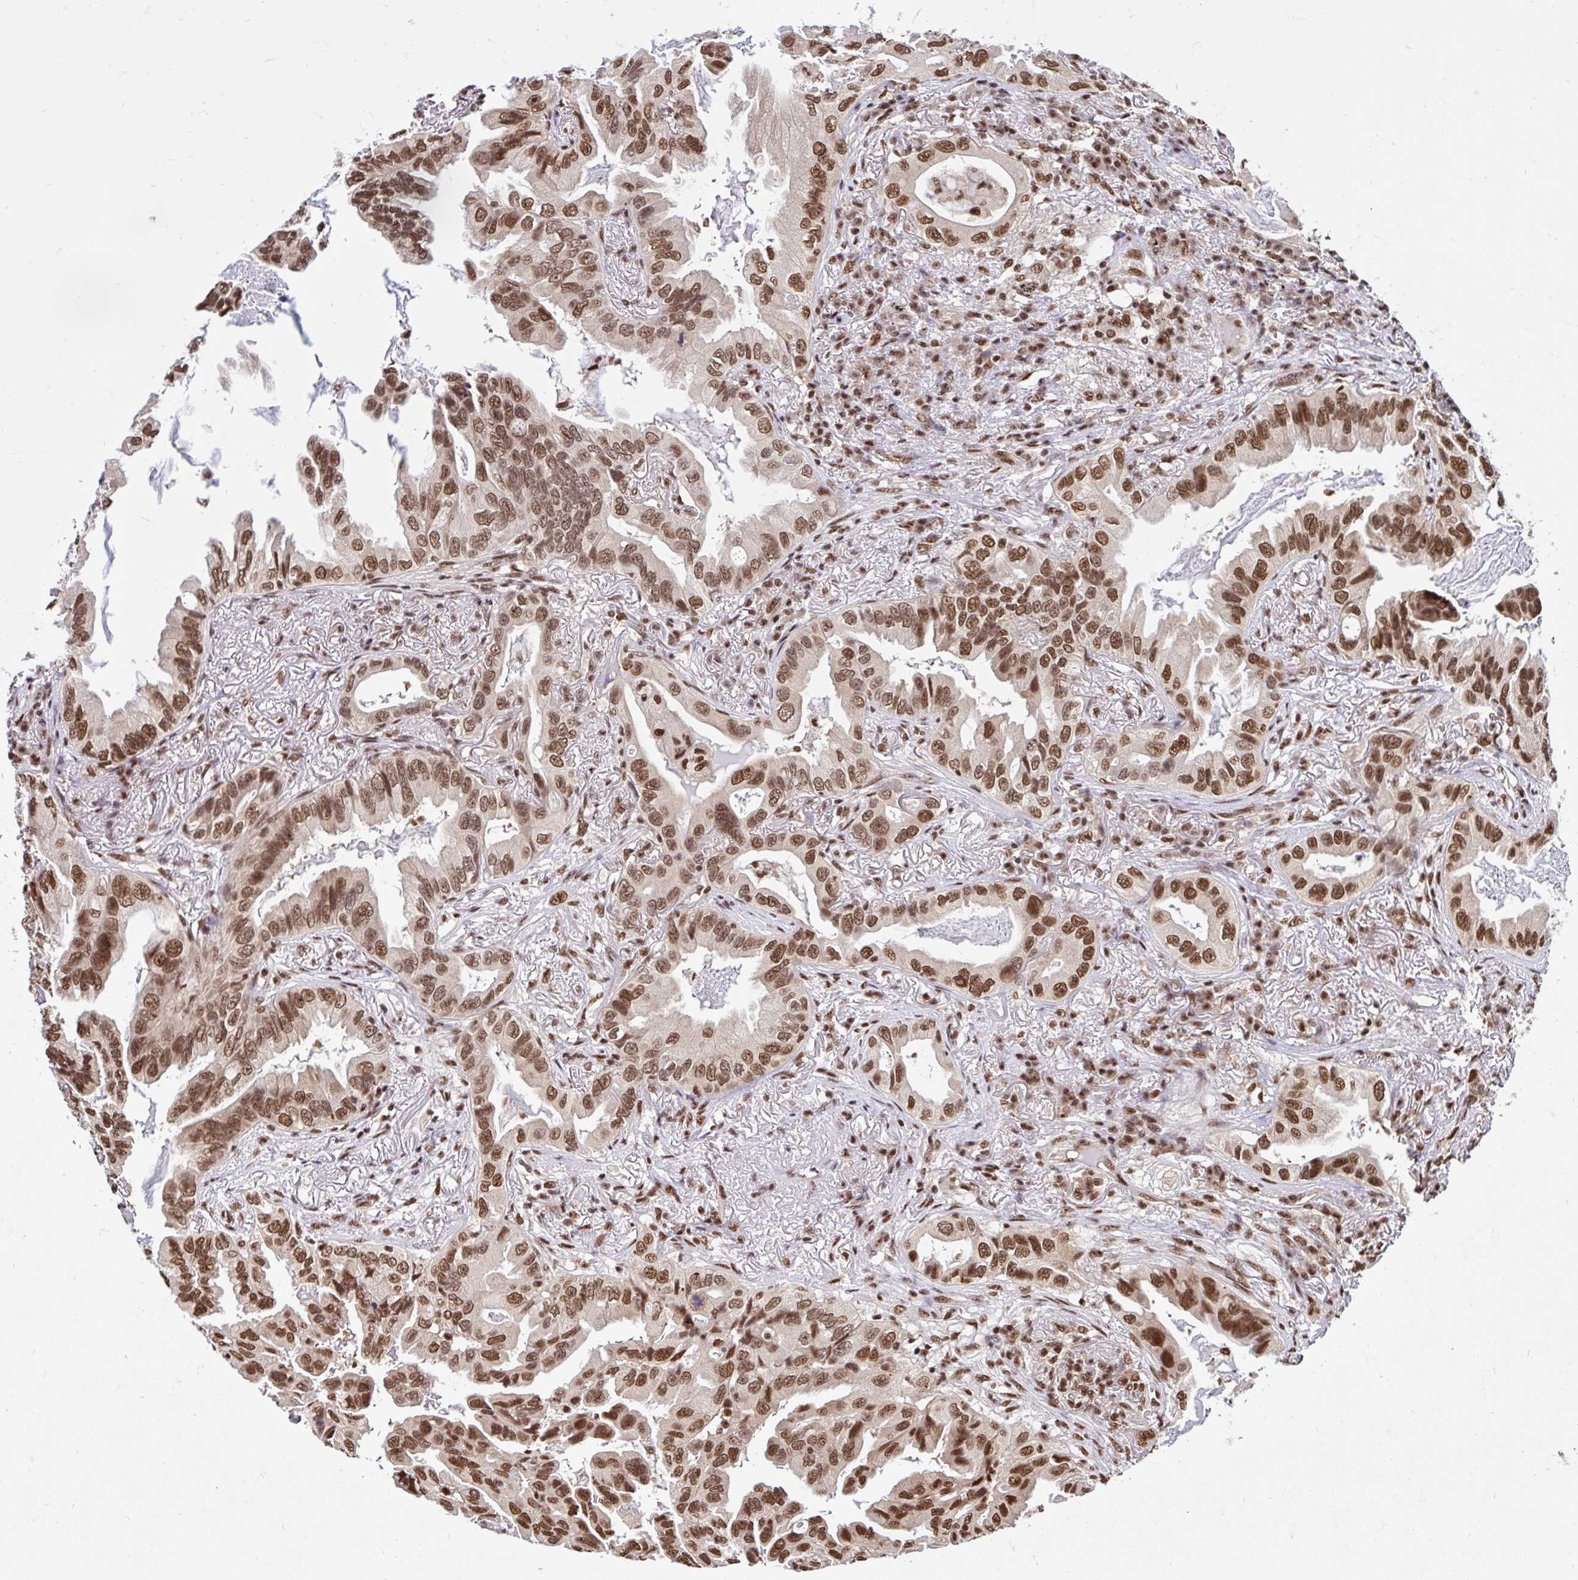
{"staining": {"intensity": "moderate", "quantity": ">75%", "location": "nuclear"}, "tissue": "lung cancer", "cell_type": "Tumor cells", "image_type": "cancer", "snomed": [{"axis": "morphology", "description": "Adenocarcinoma, NOS"}, {"axis": "topography", "description": "Lung"}], "caption": "This photomicrograph shows immunohistochemistry staining of lung adenocarcinoma, with medium moderate nuclear expression in about >75% of tumor cells.", "gene": "ABCA9", "patient": {"sex": "female", "age": 69}}